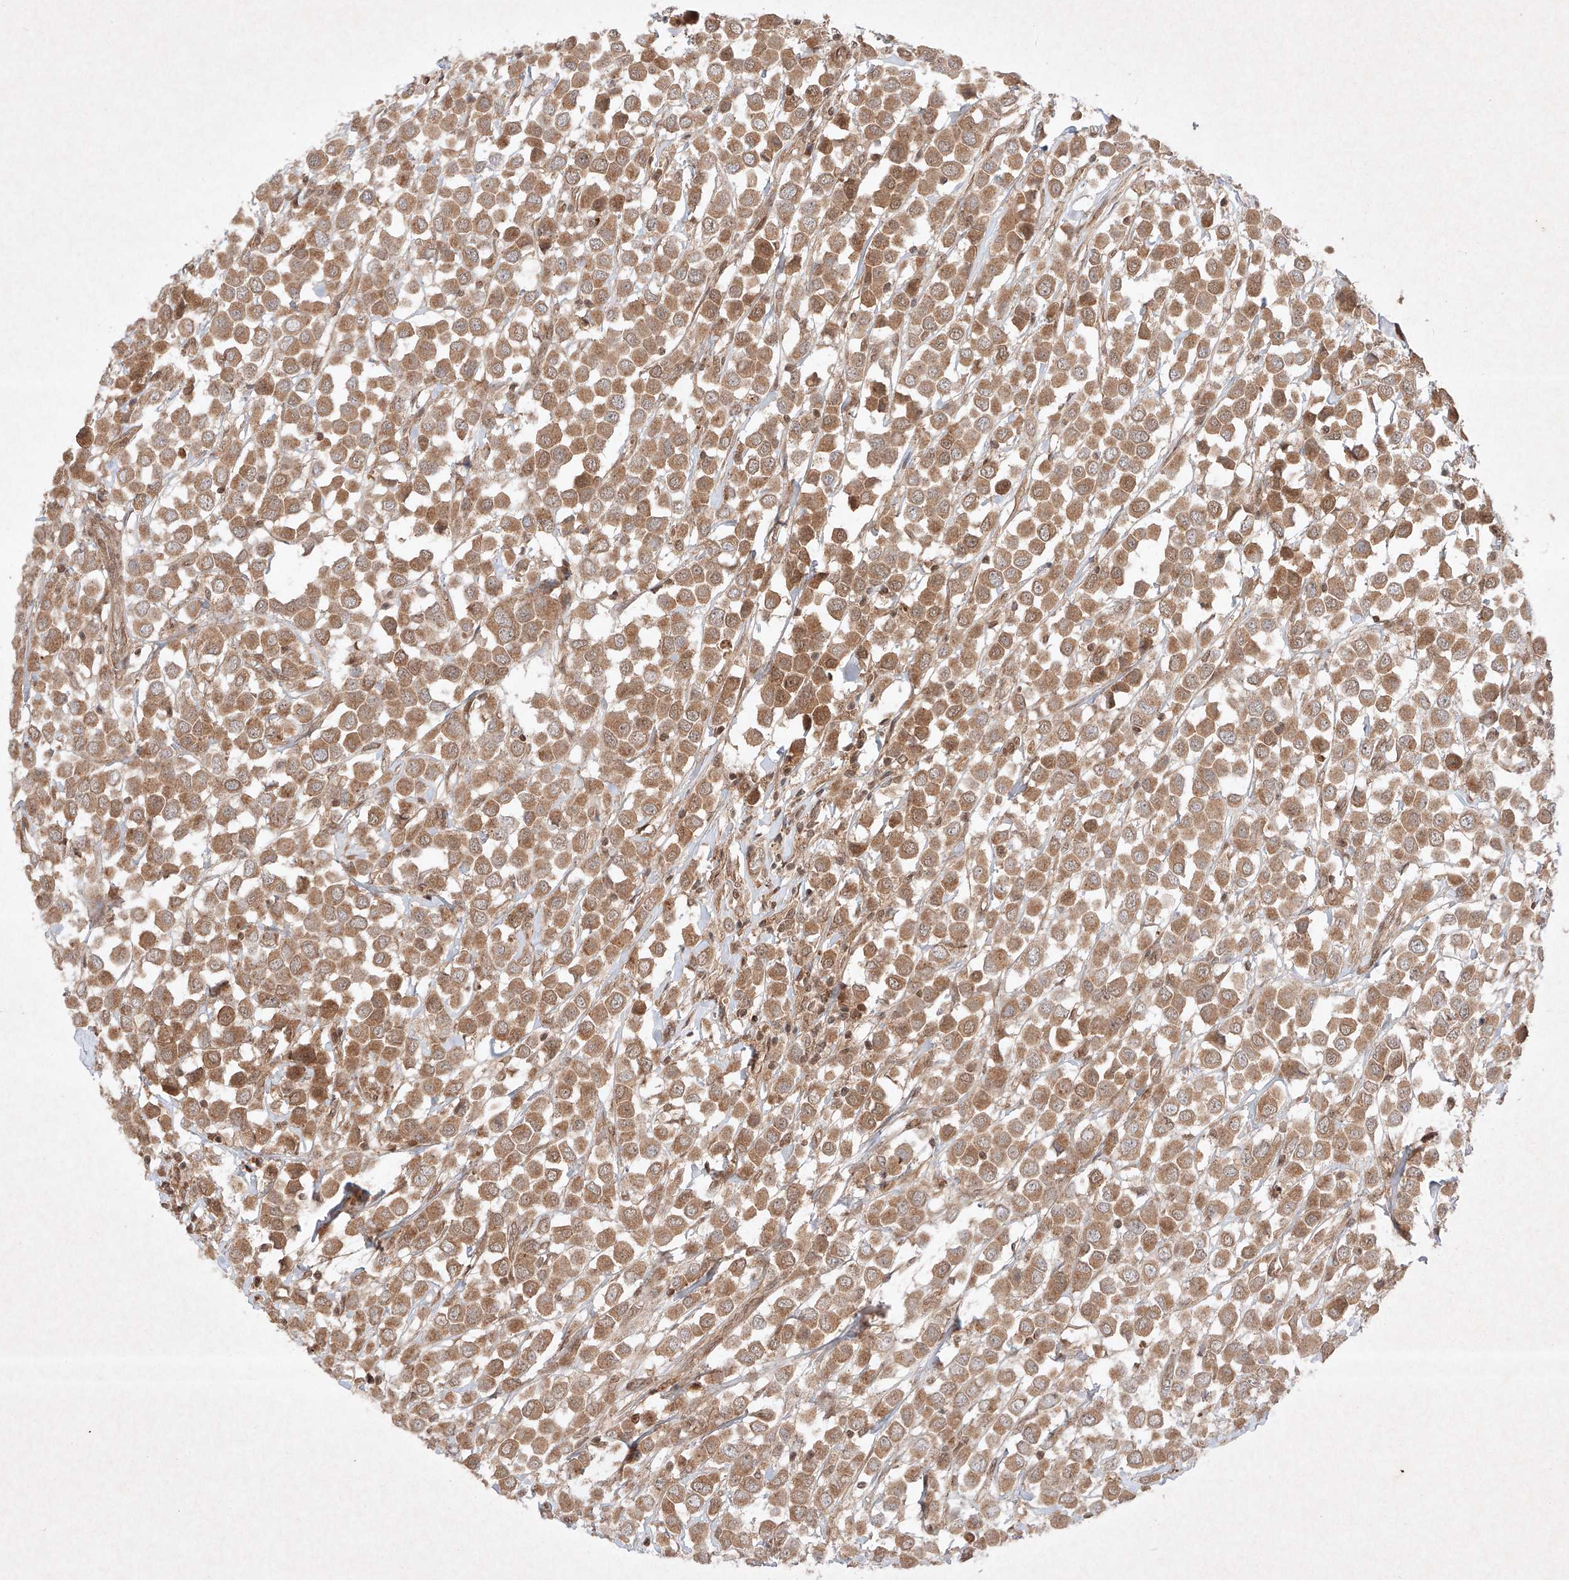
{"staining": {"intensity": "moderate", "quantity": ">75%", "location": "cytoplasmic/membranous"}, "tissue": "breast cancer", "cell_type": "Tumor cells", "image_type": "cancer", "snomed": [{"axis": "morphology", "description": "Duct carcinoma"}, {"axis": "topography", "description": "Breast"}], "caption": "Protein staining of breast cancer tissue displays moderate cytoplasmic/membranous expression in about >75% of tumor cells.", "gene": "RNF31", "patient": {"sex": "female", "age": 61}}